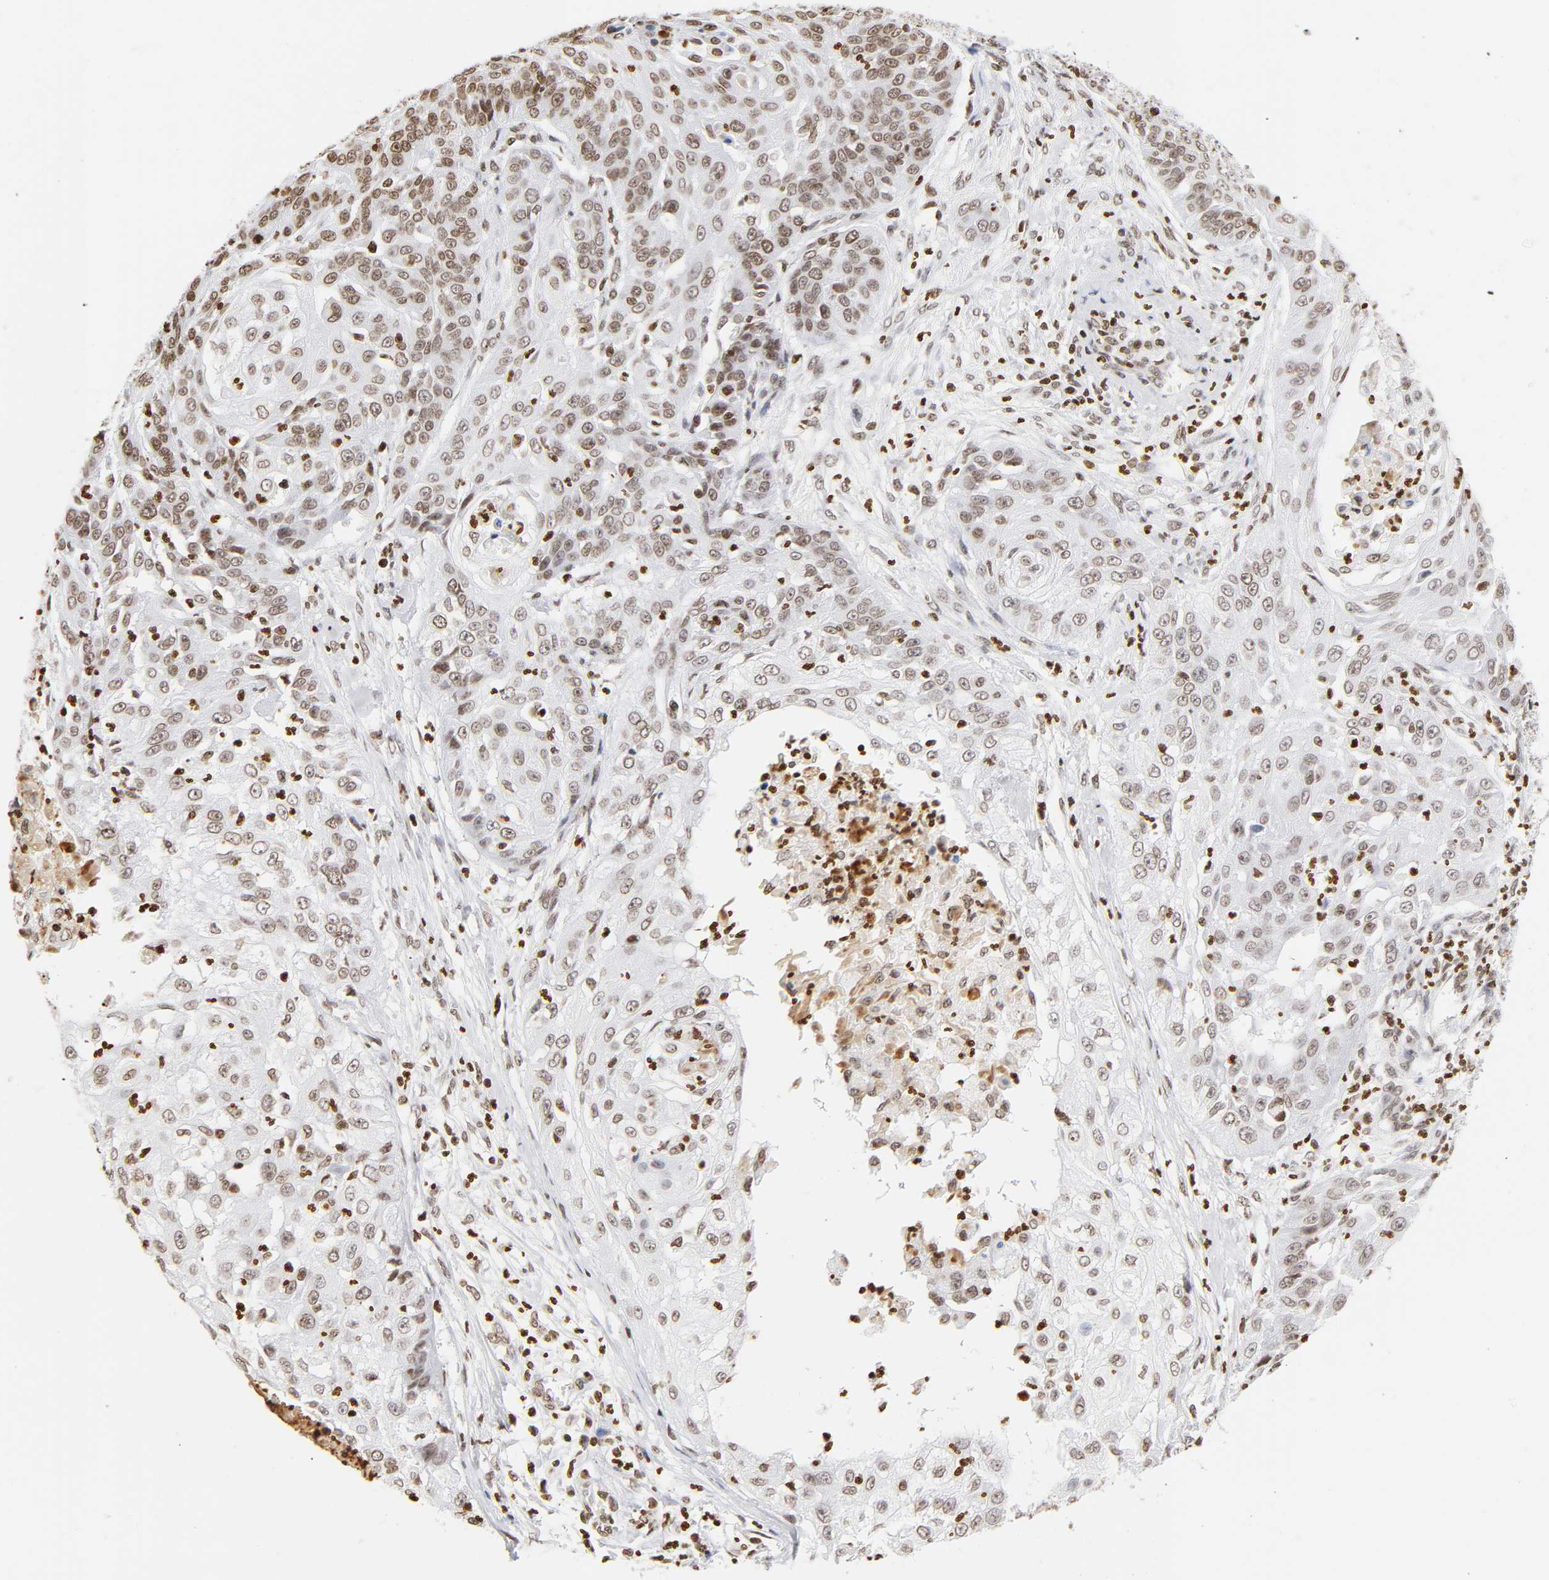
{"staining": {"intensity": "weak", "quantity": ">75%", "location": "nuclear"}, "tissue": "cervical cancer", "cell_type": "Tumor cells", "image_type": "cancer", "snomed": [{"axis": "morphology", "description": "Squamous cell carcinoma, NOS"}, {"axis": "topography", "description": "Cervix"}], "caption": "Immunohistochemical staining of human cervical cancer exhibits low levels of weak nuclear staining in approximately >75% of tumor cells. The staining was performed using DAB (3,3'-diaminobenzidine) to visualize the protein expression in brown, while the nuclei were stained in blue with hematoxylin (Magnification: 20x).", "gene": "H2AC12", "patient": {"sex": "female", "age": 64}}